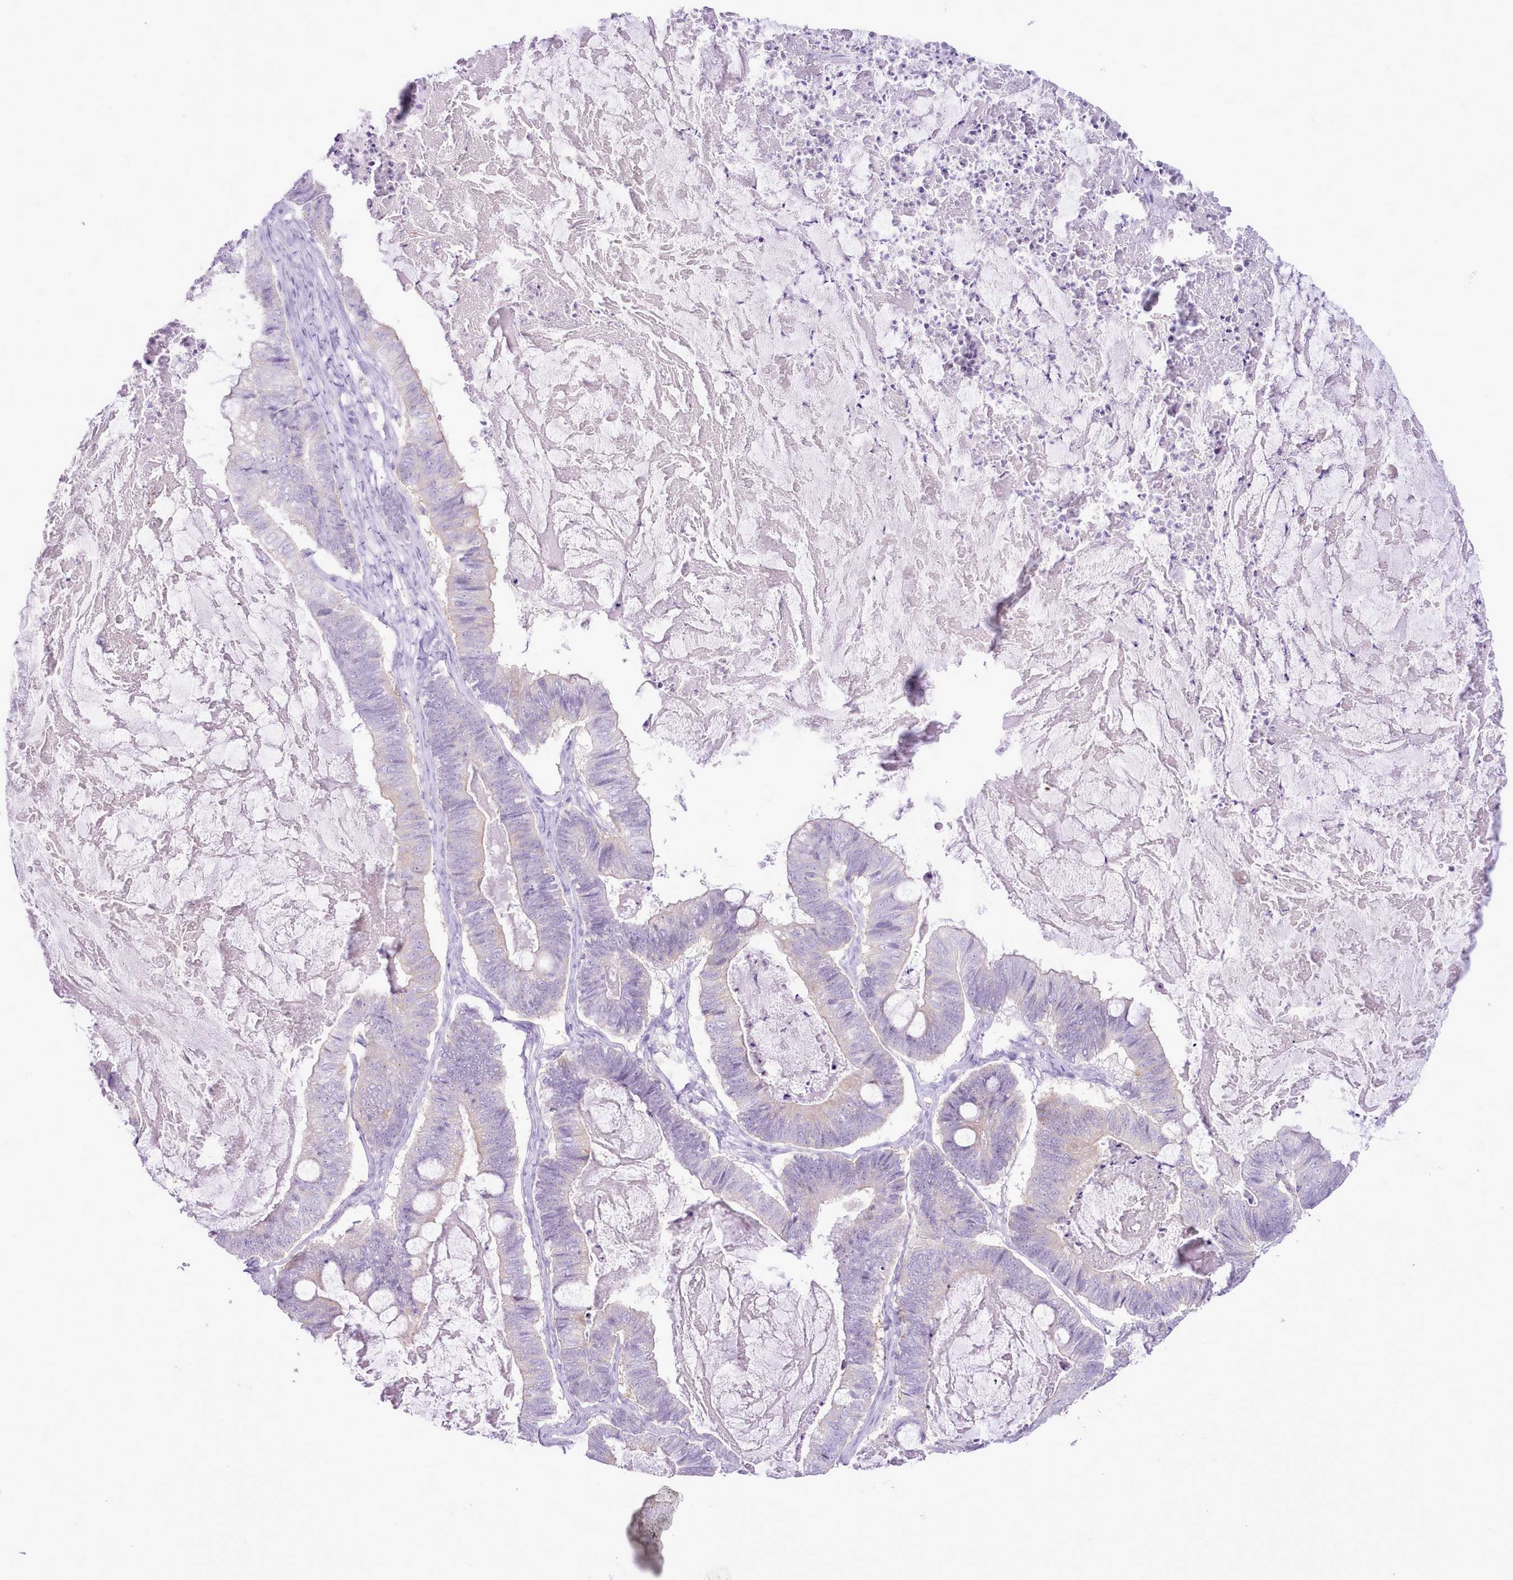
{"staining": {"intensity": "weak", "quantity": "<25%", "location": "cytoplasmic/membranous"}, "tissue": "ovarian cancer", "cell_type": "Tumor cells", "image_type": "cancer", "snomed": [{"axis": "morphology", "description": "Cystadenocarcinoma, mucinous, NOS"}, {"axis": "topography", "description": "Ovary"}], "caption": "High magnification brightfield microscopy of ovarian cancer (mucinous cystadenocarcinoma) stained with DAB (brown) and counterstained with hematoxylin (blue): tumor cells show no significant positivity.", "gene": "MDFI", "patient": {"sex": "female", "age": 61}}